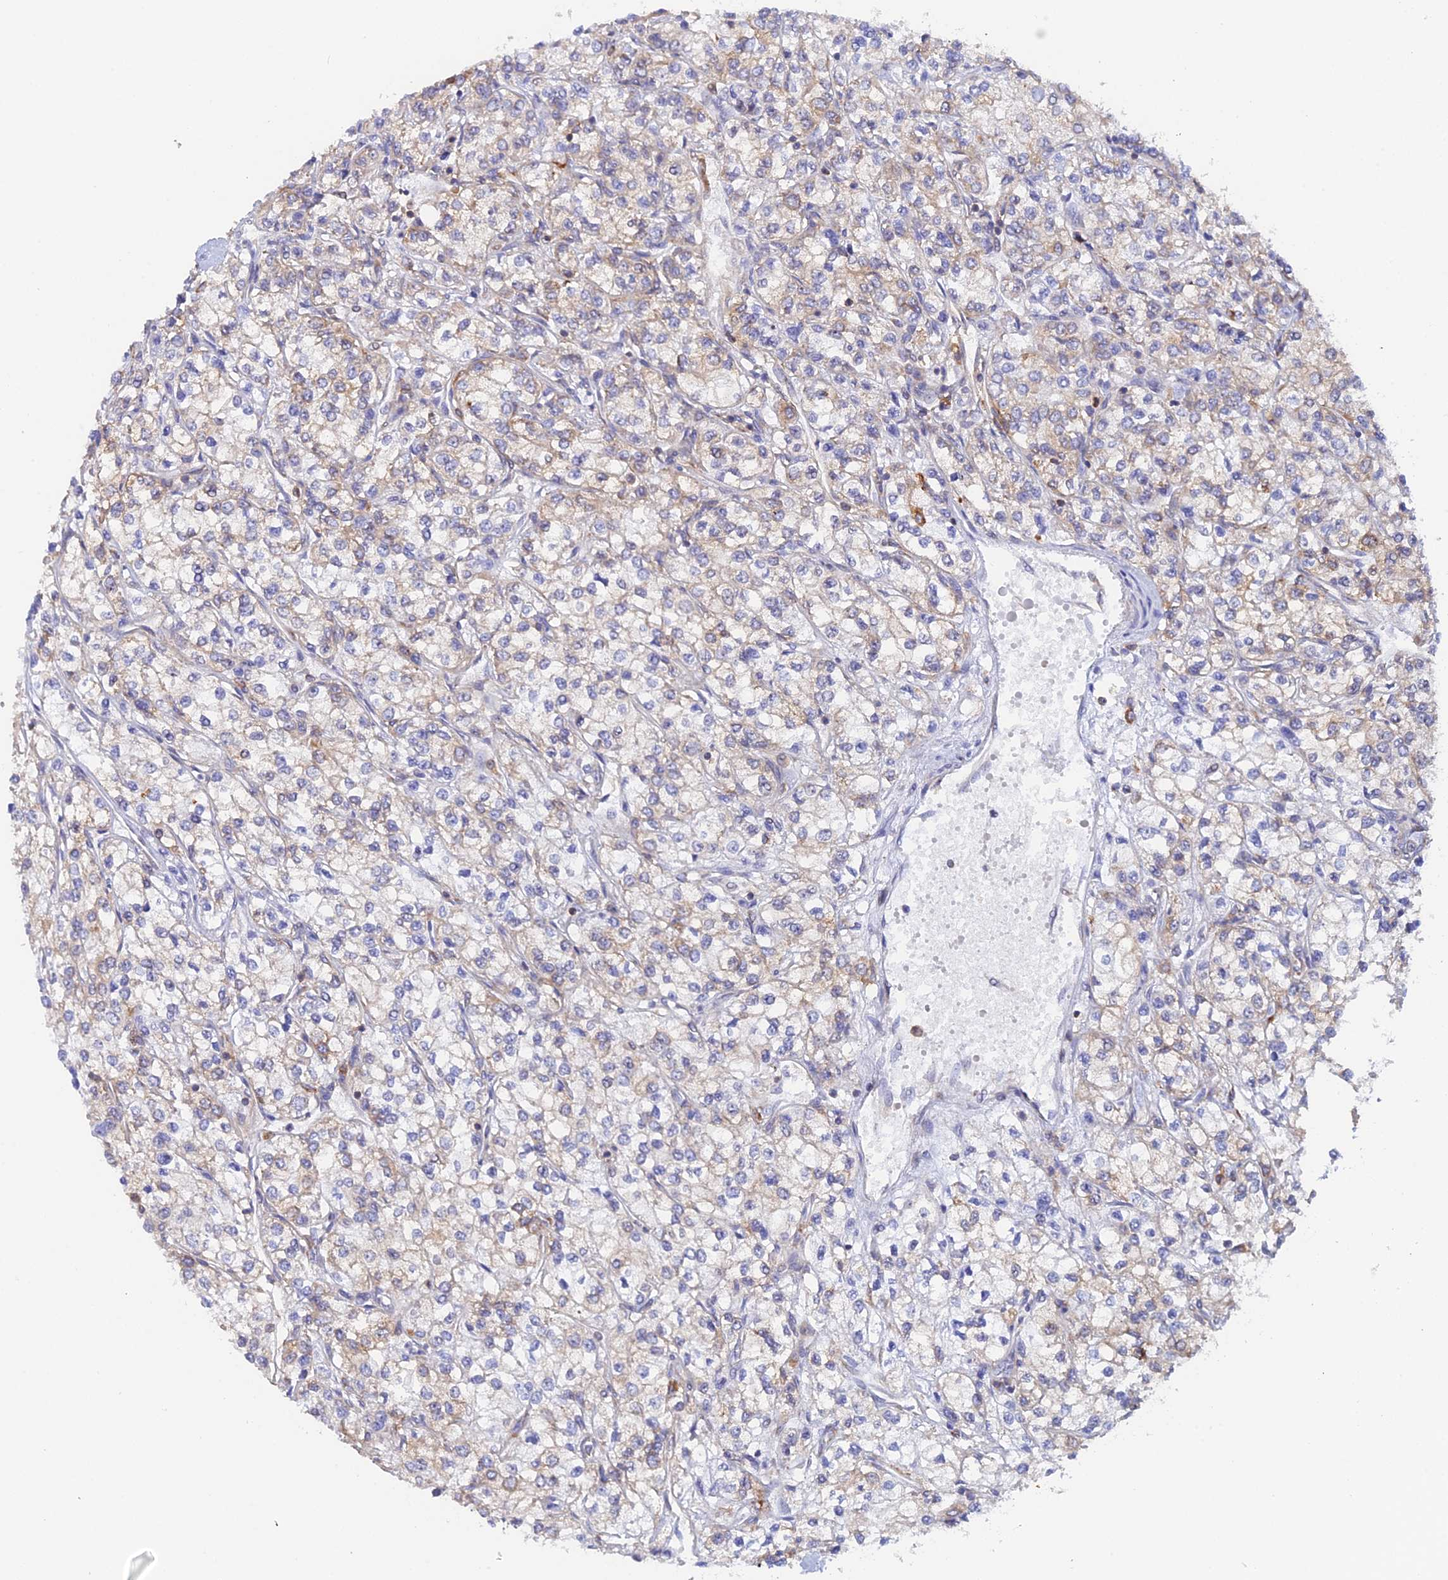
{"staining": {"intensity": "weak", "quantity": "<25%", "location": "cytoplasmic/membranous"}, "tissue": "renal cancer", "cell_type": "Tumor cells", "image_type": "cancer", "snomed": [{"axis": "morphology", "description": "Adenocarcinoma, NOS"}, {"axis": "topography", "description": "Kidney"}], "caption": "IHC of adenocarcinoma (renal) displays no expression in tumor cells.", "gene": "GMIP", "patient": {"sex": "male", "age": 80}}